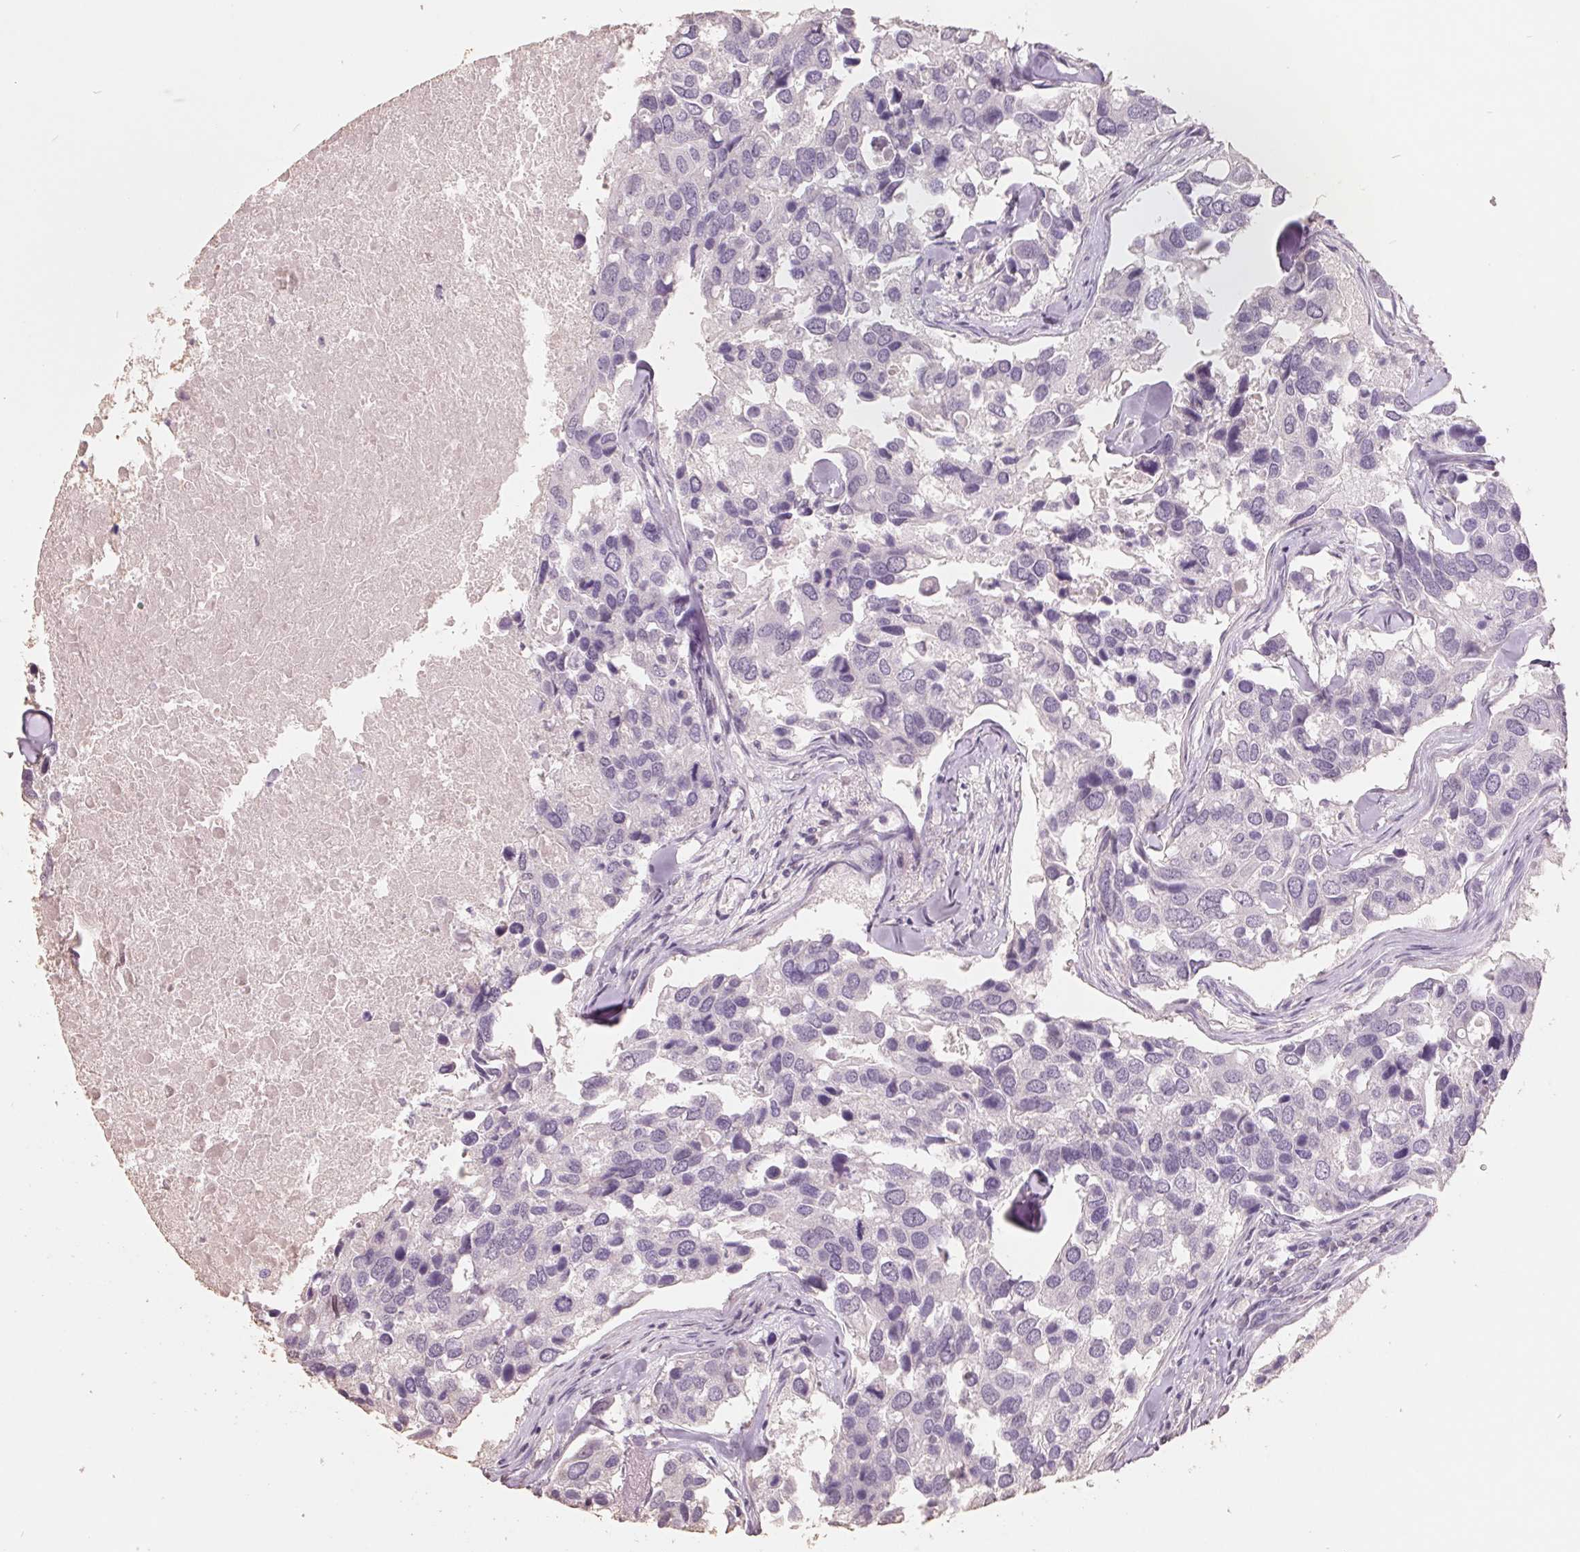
{"staining": {"intensity": "negative", "quantity": "none", "location": "none"}, "tissue": "breast cancer", "cell_type": "Tumor cells", "image_type": "cancer", "snomed": [{"axis": "morphology", "description": "Duct carcinoma"}, {"axis": "topography", "description": "Breast"}], "caption": "Micrograph shows no protein staining in tumor cells of breast intraductal carcinoma tissue.", "gene": "FTCD", "patient": {"sex": "female", "age": 83}}